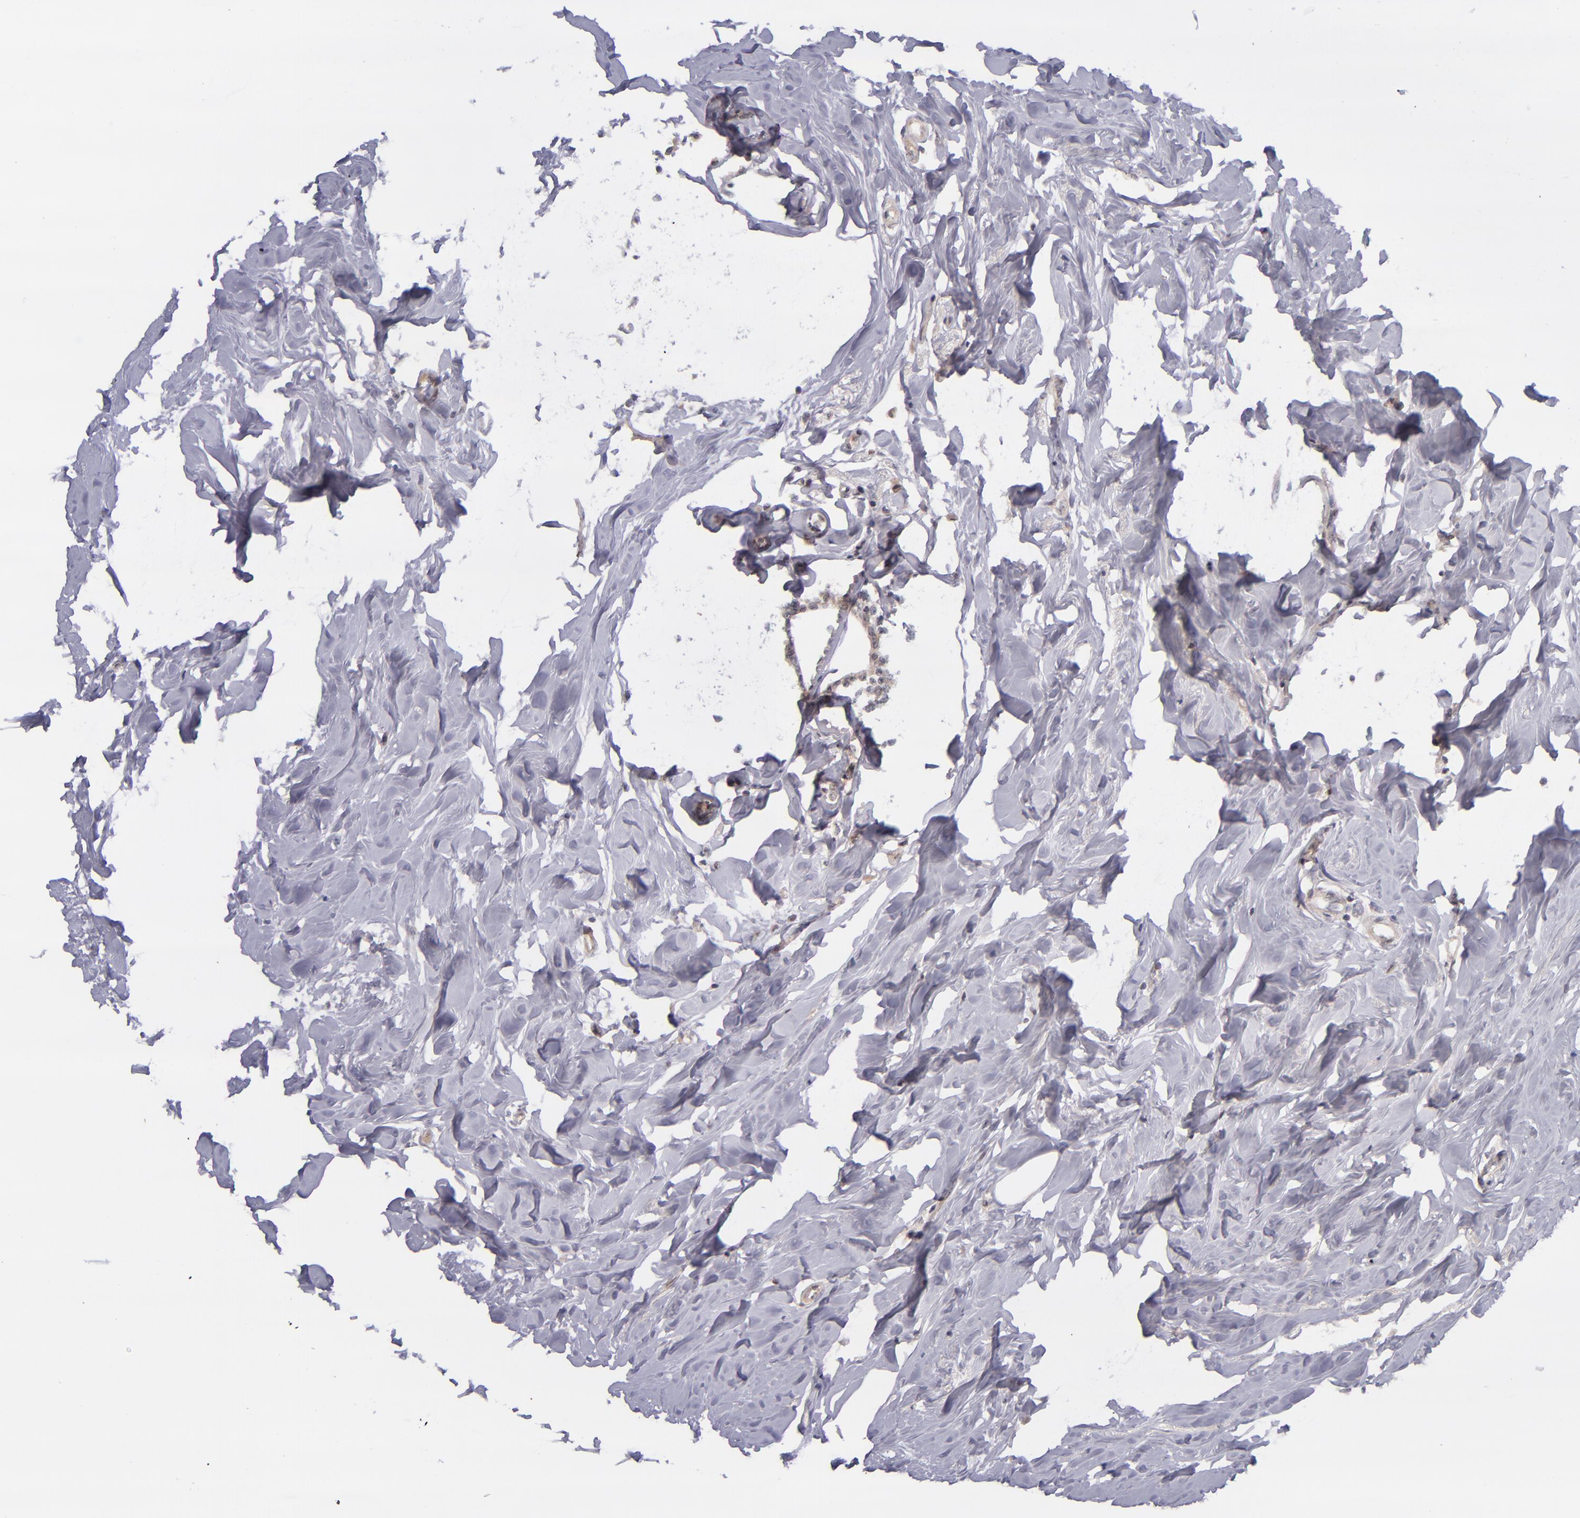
{"staining": {"intensity": "weak", "quantity": ">75%", "location": "cytoplasmic/membranous"}, "tissue": "breast cancer", "cell_type": "Tumor cells", "image_type": "cancer", "snomed": [{"axis": "morphology", "description": "Lobular carcinoma"}, {"axis": "topography", "description": "Breast"}], "caption": "Lobular carcinoma (breast) stained with a brown dye displays weak cytoplasmic/membranous positive positivity in approximately >75% of tumor cells.", "gene": "TSC2", "patient": {"sex": "female", "age": 51}}